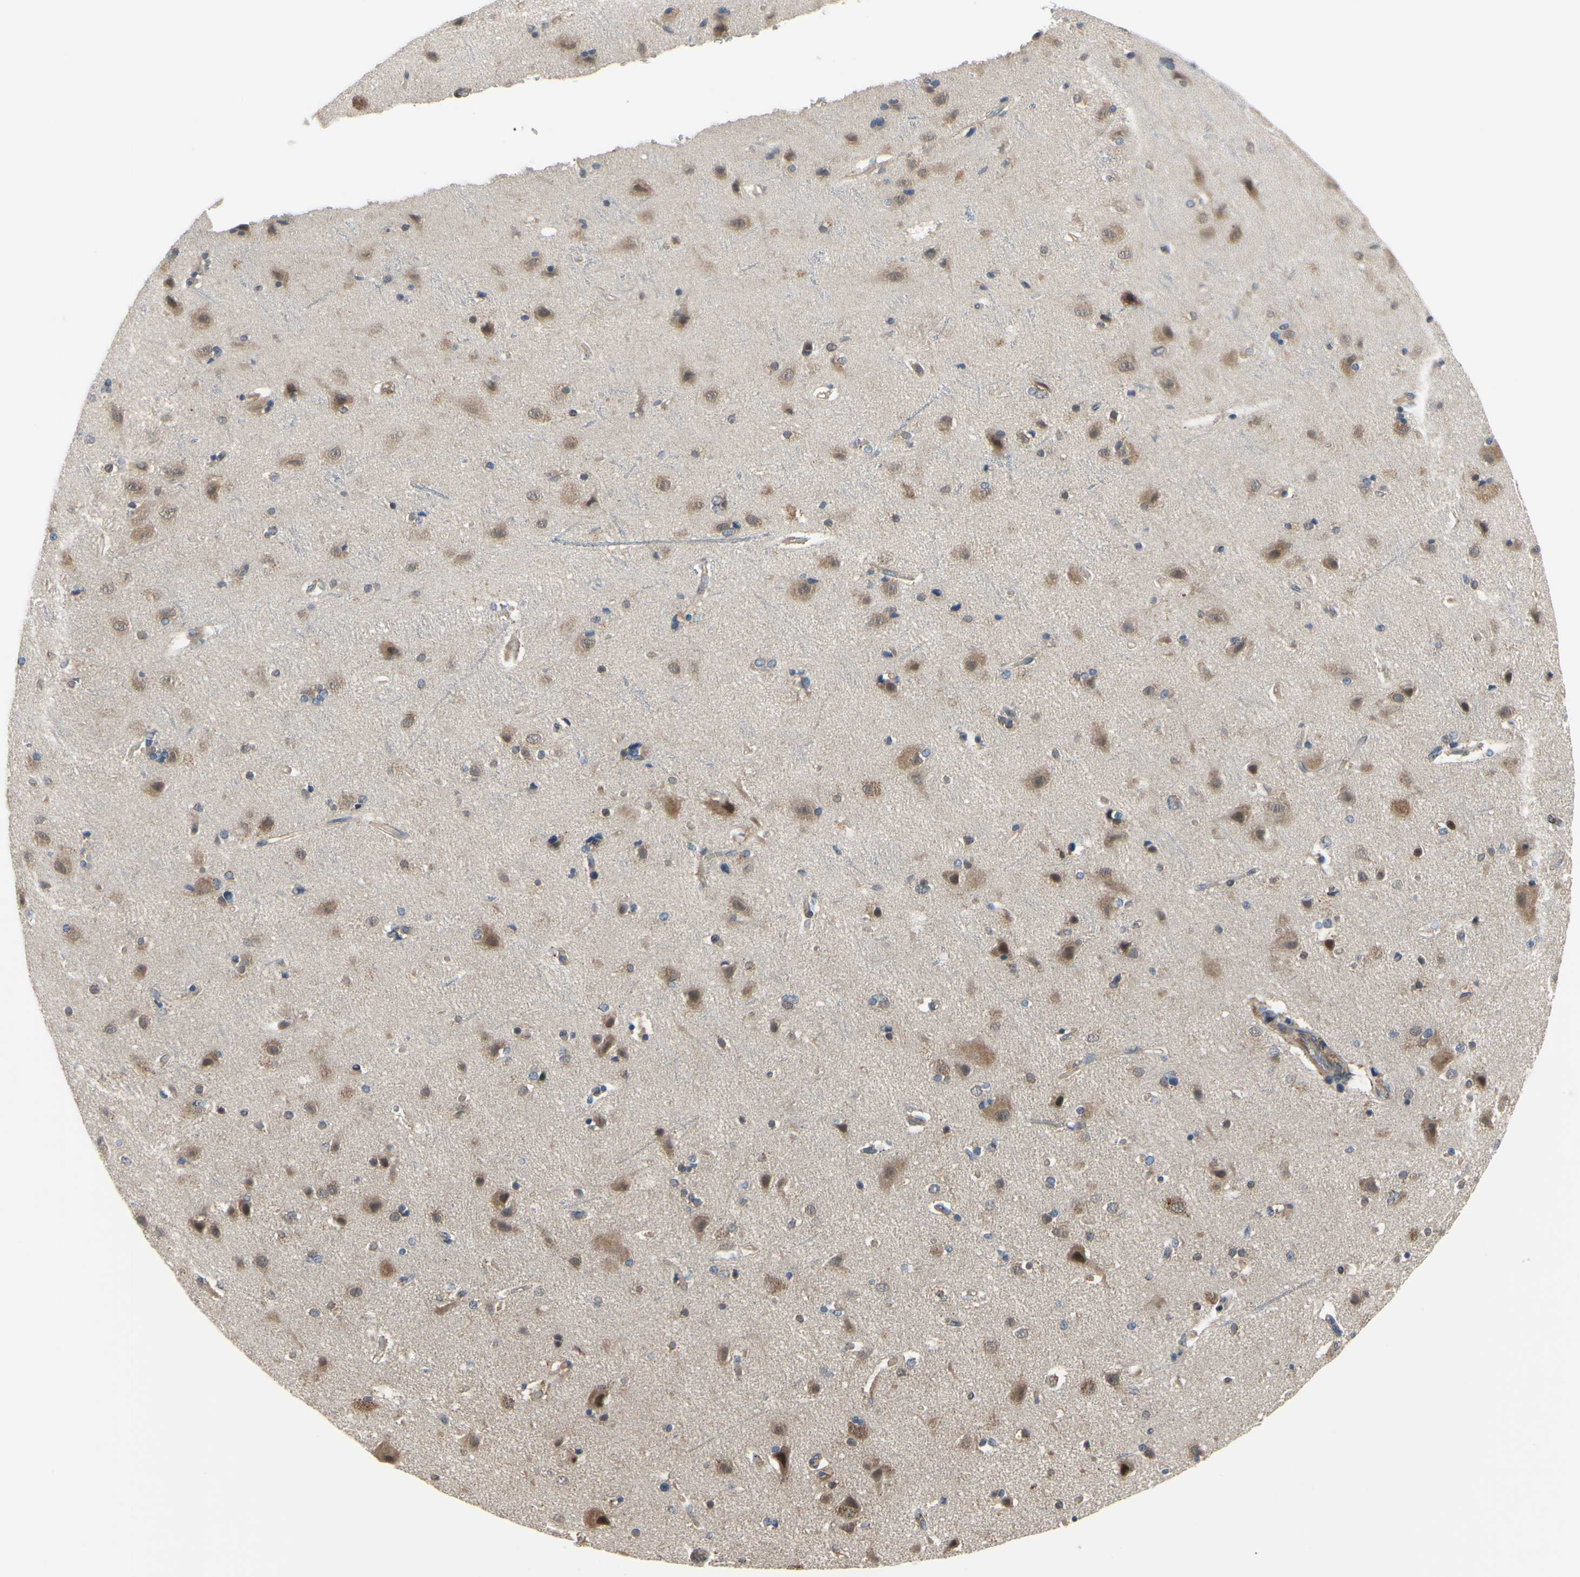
{"staining": {"intensity": "weak", "quantity": "25%-75%", "location": "cytoplasmic/membranous"}, "tissue": "cerebral cortex", "cell_type": "Endothelial cells", "image_type": "normal", "snomed": [{"axis": "morphology", "description": "Normal tissue, NOS"}, {"axis": "topography", "description": "Cerebral cortex"}], "caption": "Weak cytoplasmic/membranous expression for a protein is seen in about 25%-75% of endothelial cells of benign cerebral cortex using immunohistochemistry.", "gene": "COMMD9", "patient": {"sex": "female", "age": 54}}